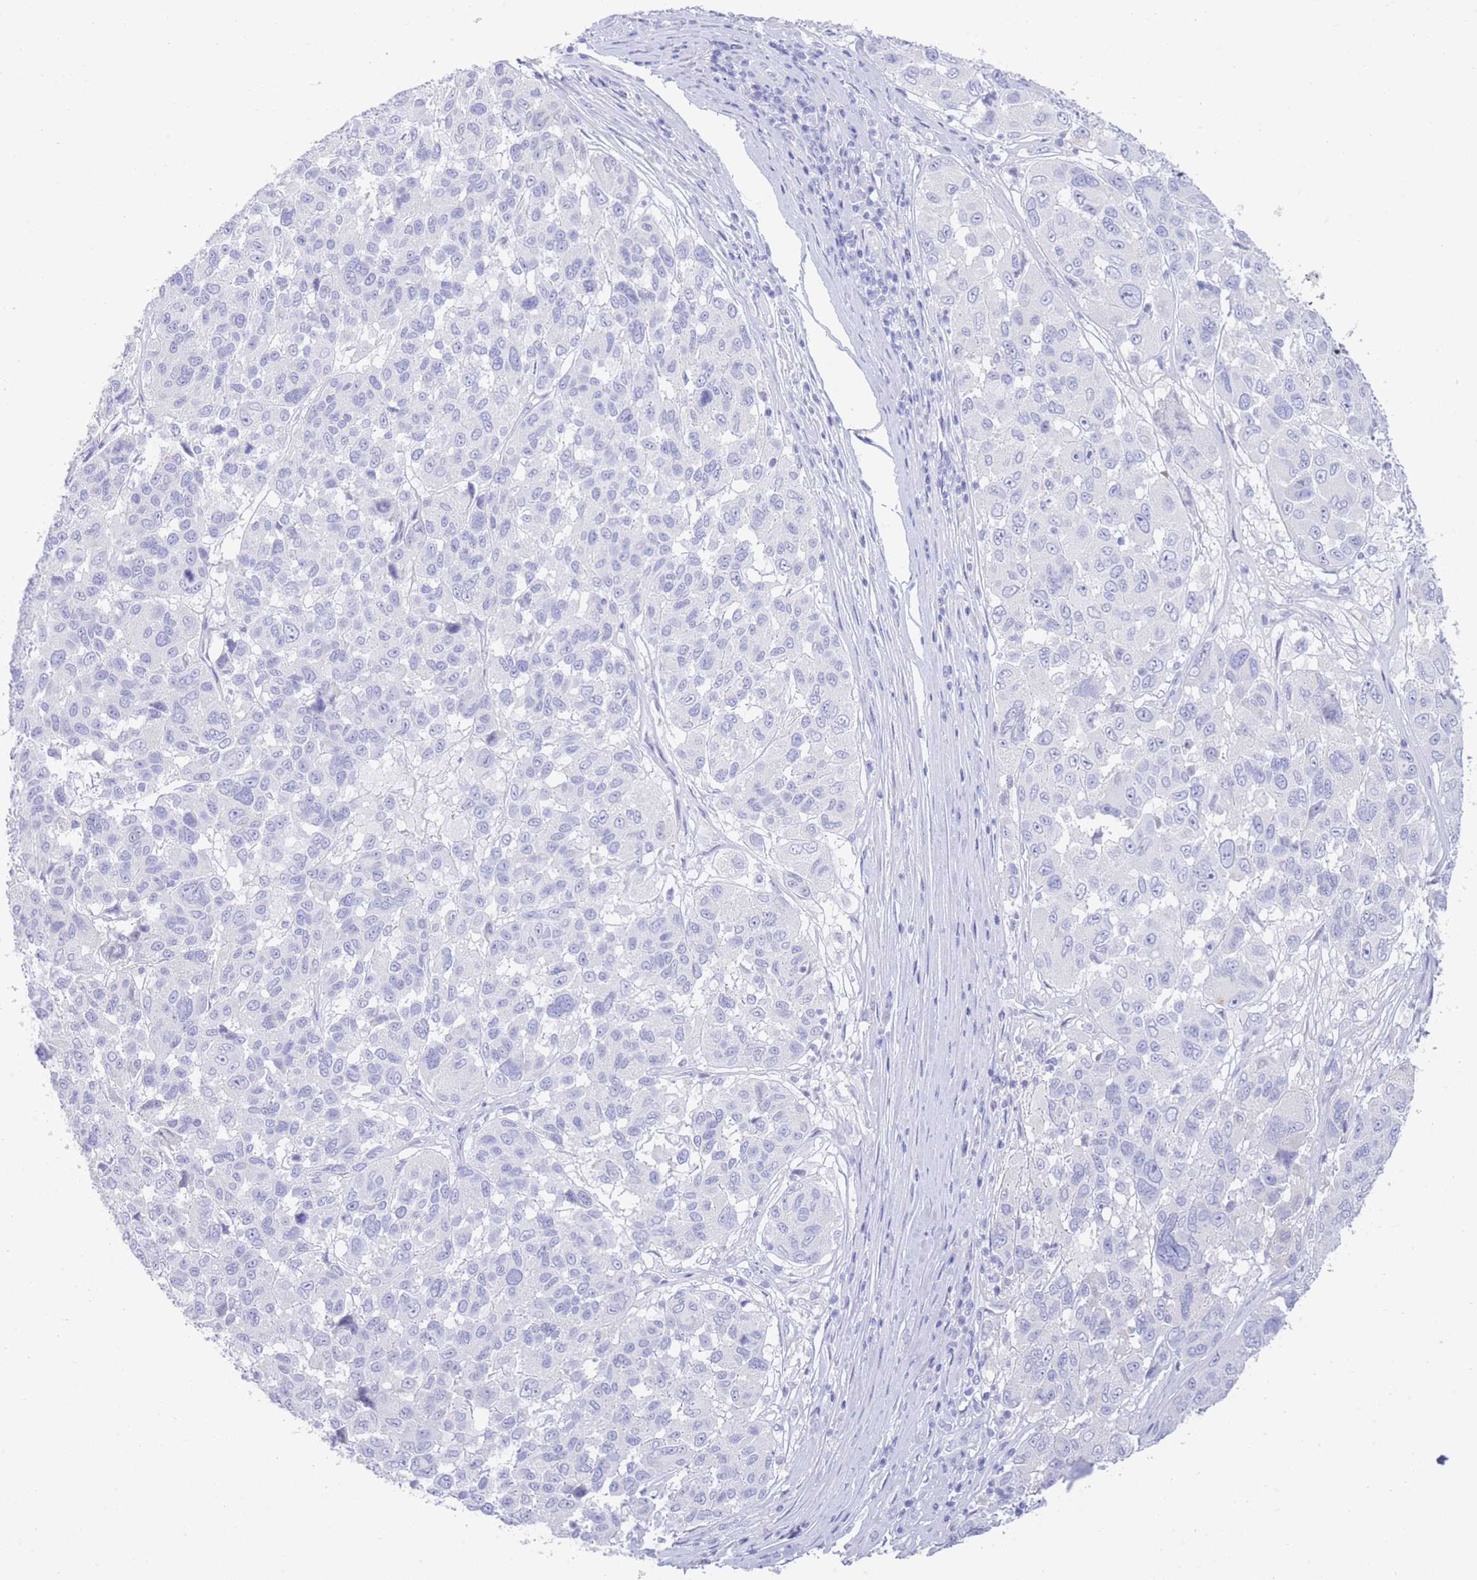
{"staining": {"intensity": "negative", "quantity": "none", "location": "none"}, "tissue": "melanoma", "cell_type": "Tumor cells", "image_type": "cancer", "snomed": [{"axis": "morphology", "description": "Malignant melanoma, NOS"}, {"axis": "topography", "description": "Skin"}], "caption": "The immunohistochemistry histopathology image has no significant staining in tumor cells of malignant melanoma tissue.", "gene": "LRRC37A", "patient": {"sex": "female", "age": 66}}